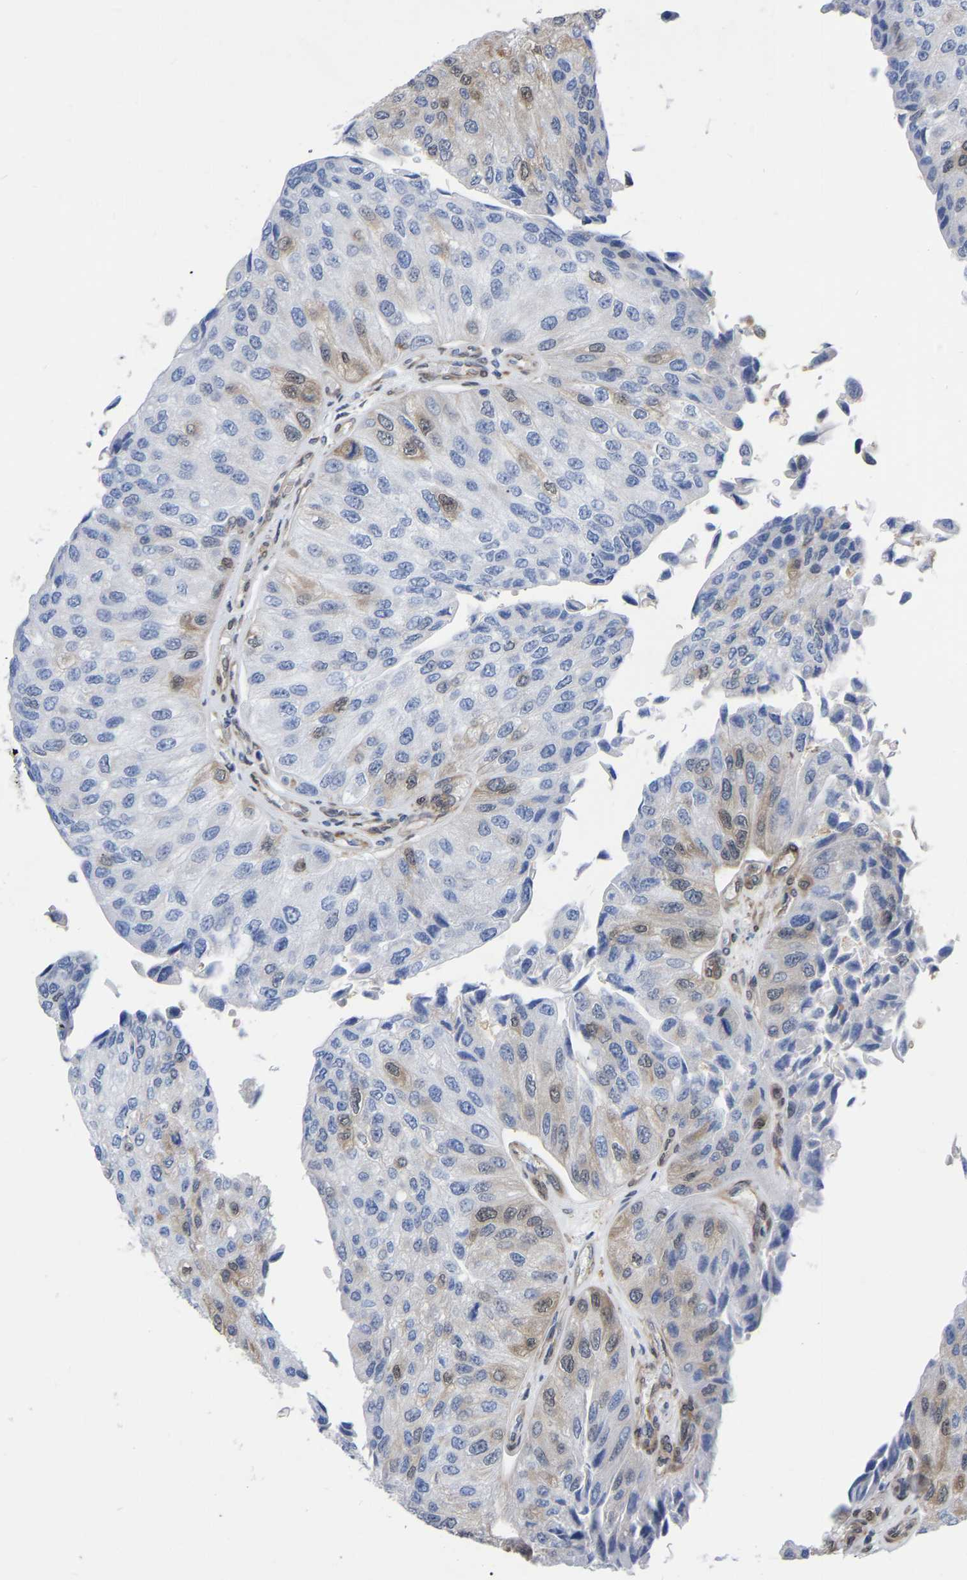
{"staining": {"intensity": "moderate", "quantity": "<25%", "location": "nuclear"}, "tissue": "urothelial cancer", "cell_type": "Tumor cells", "image_type": "cancer", "snomed": [{"axis": "morphology", "description": "Urothelial carcinoma, High grade"}, {"axis": "topography", "description": "Kidney"}, {"axis": "topography", "description": "Urinary bladder"}], "caption": "Immunohistochemical staining of urothelial carcinoma (high-grade) shows low levels of moderate nuclear protein positivity in approximately <25% of tumor cells.", "gene": "UBE4B", "patient": {"sex": "male", "age": 77}}